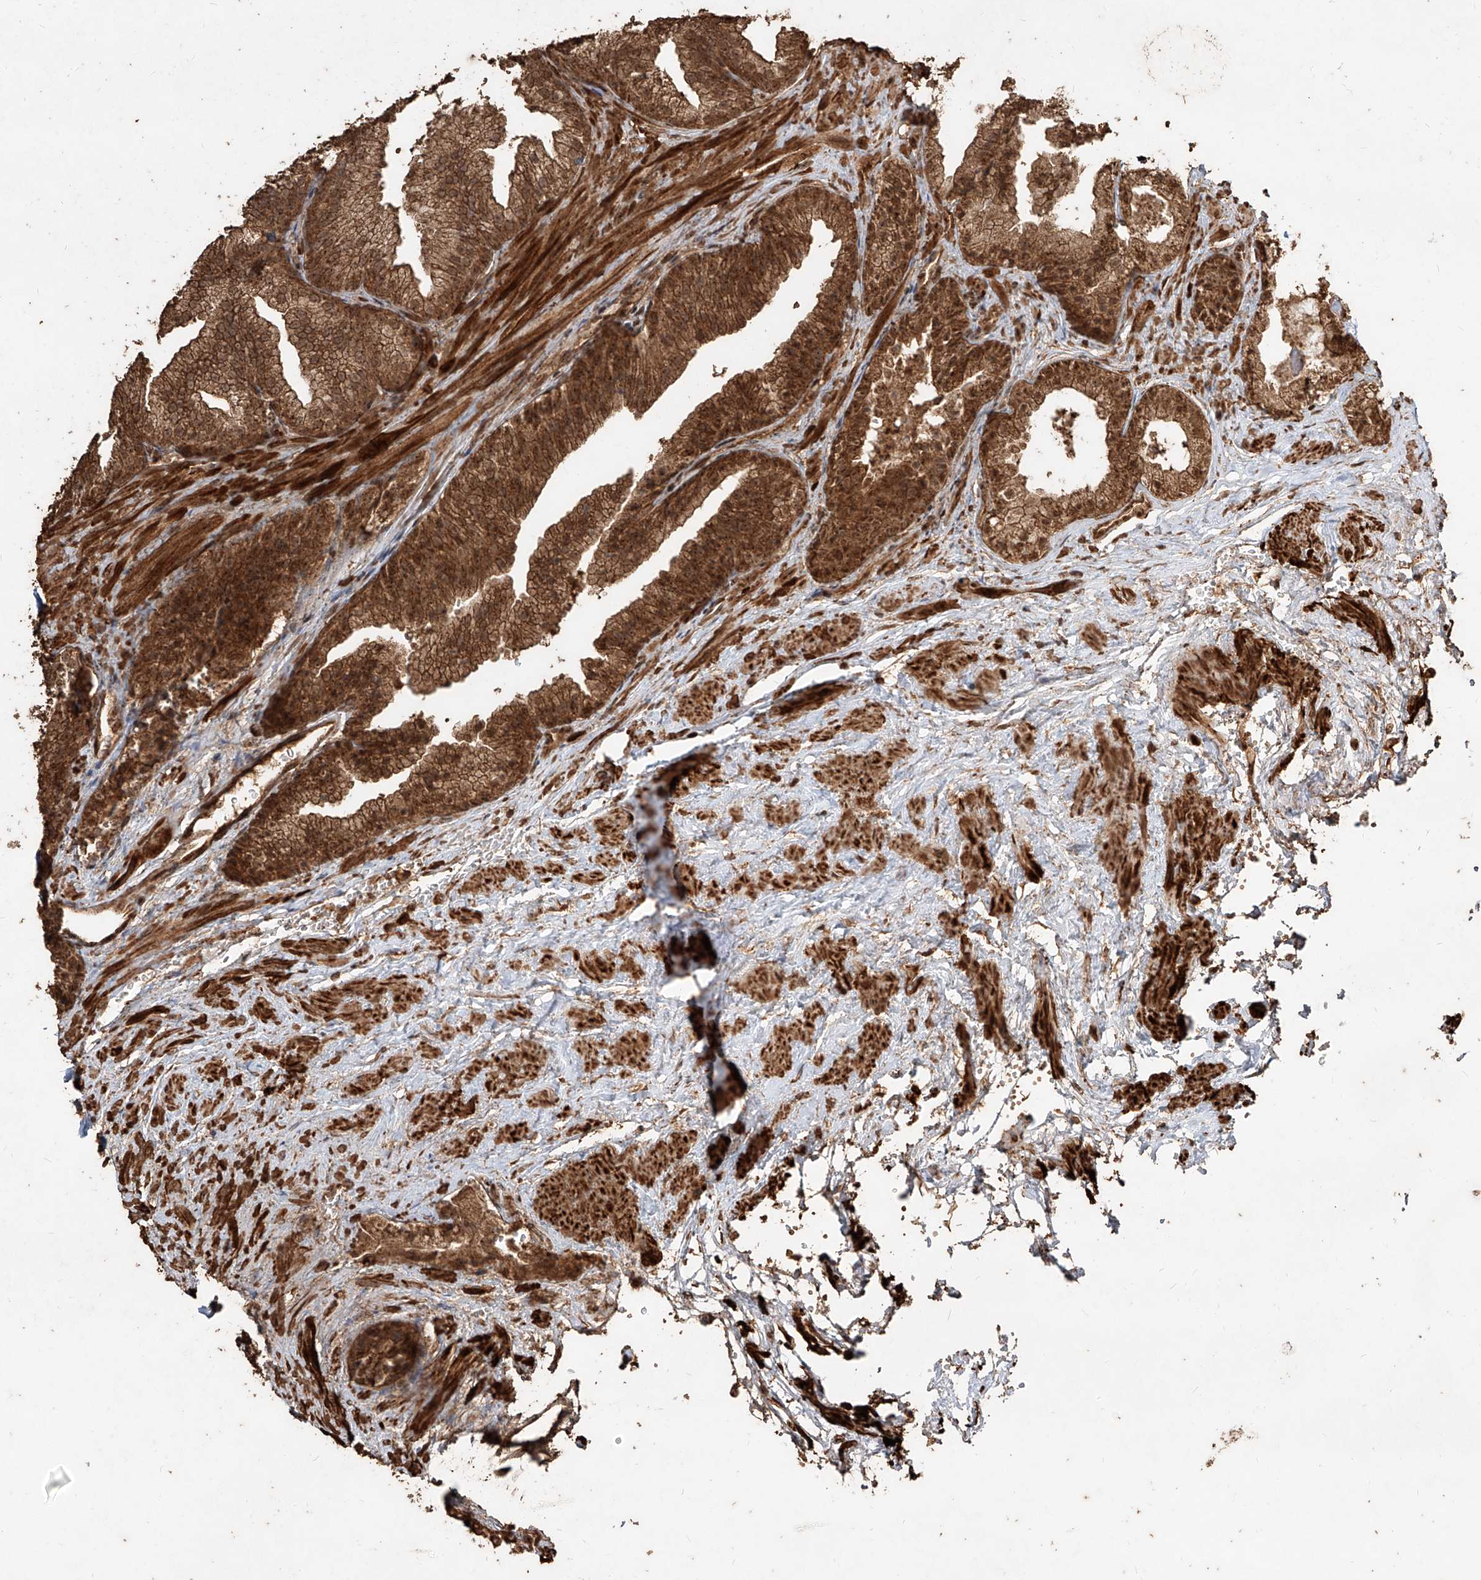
{"staining": {"intensity": "strong", "quantity": ">75%", "location": "cytoplasmic/membranous,nuclear"}, "tissue": "prostate", "cell_type": "Glandular cells", "image_type": "normal", "snomed": [{"axis": "morphology", "description": "Normal tissue, NOS"}, {"axis": "topography", "description": "Prostate"}], "caption": "Protein staining by IHC reveals strong cytoplasmic/membranous,nuclear expression in about >75% of glandular cells in benign prostate. The protein of interest is stained brown, and the nuclei are stained in blue (DAB IHC with brightfield microscopy, high magnification).", "gene": "ZNF660", "patient": {"sex": "male", "age": 76}}